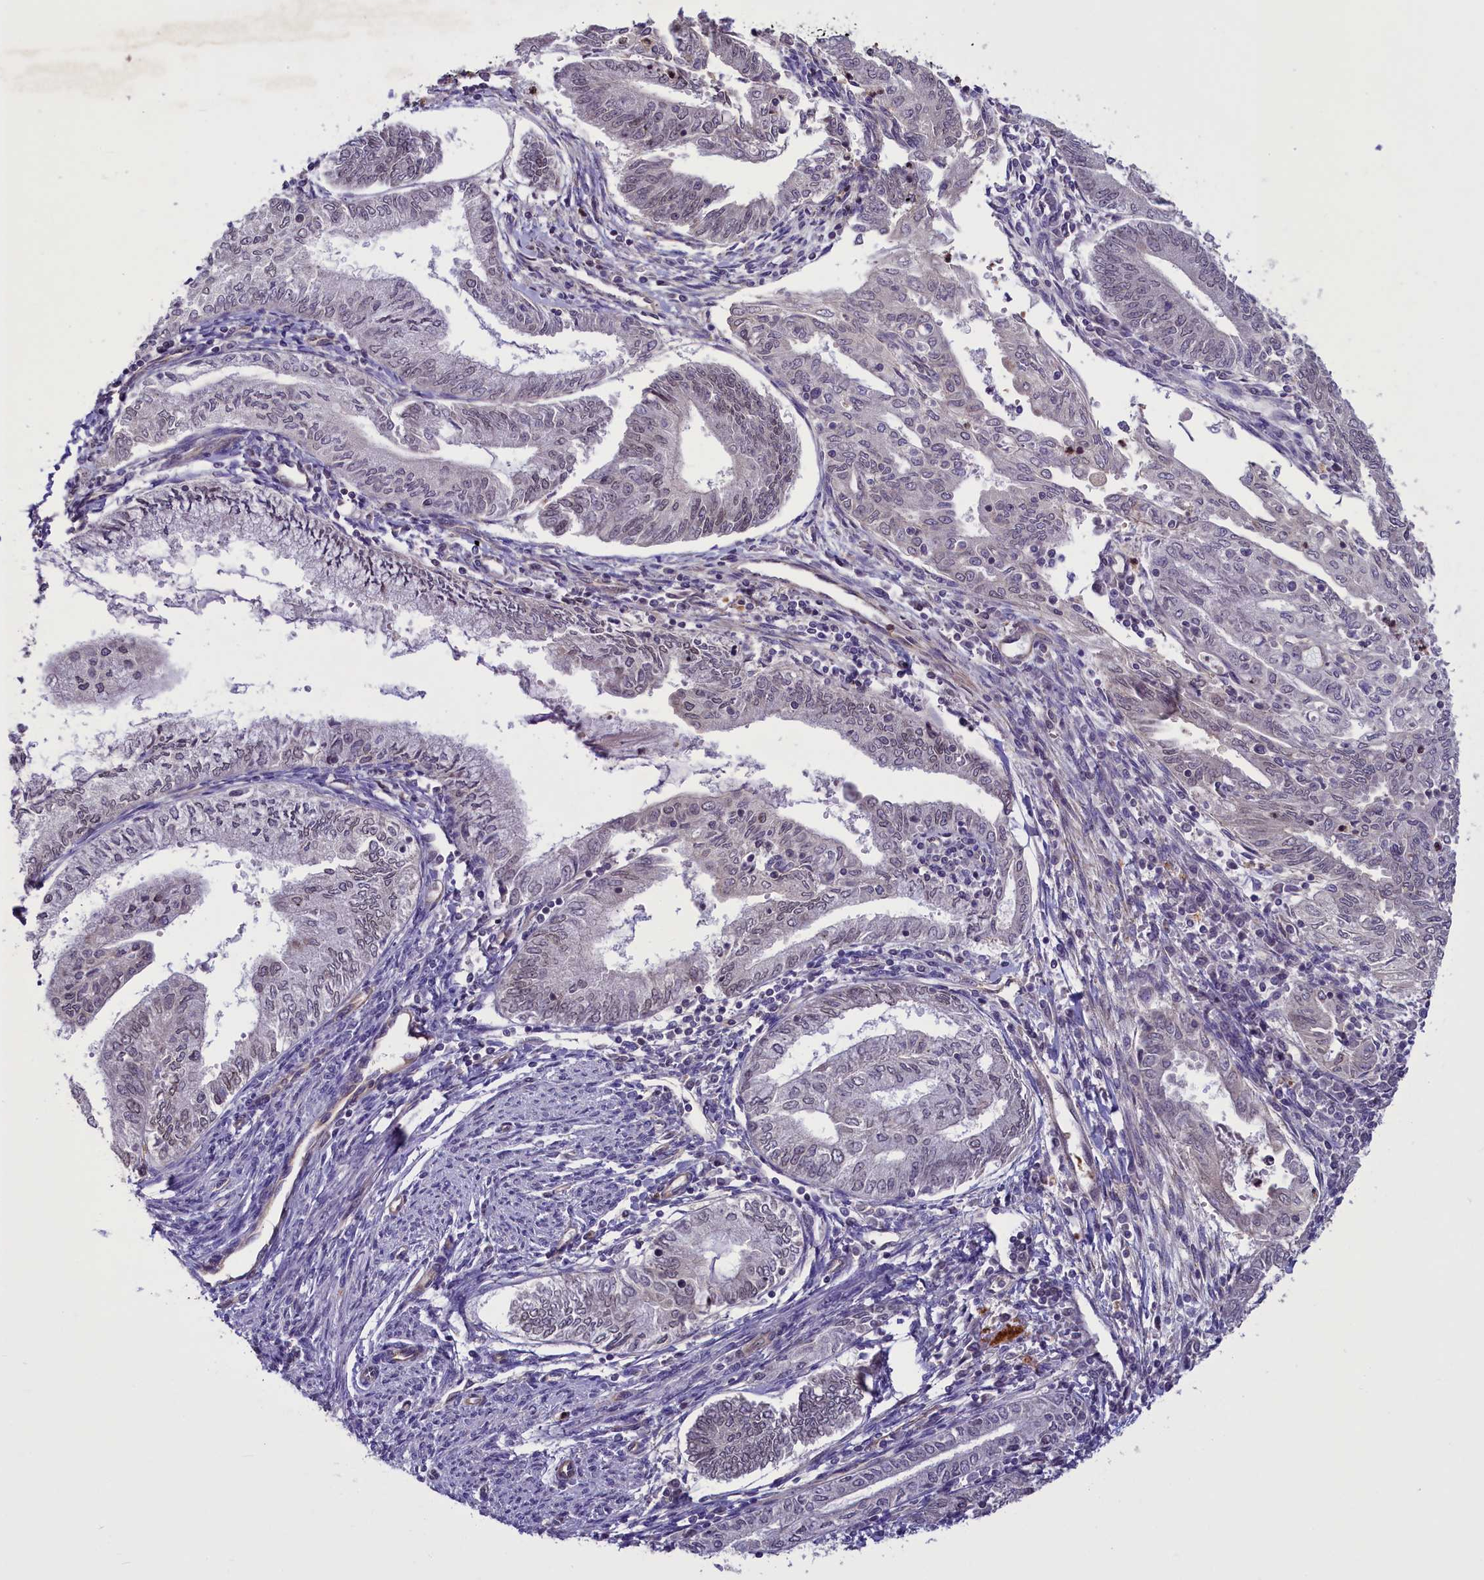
{"staining": {"intensity": "weak", "quantity": "25%-75%", "location": "nuclear"}, "tissue": "endometrial cancer", "cell_type": "Tumor cells", "image_type": "cancer", "snomed": [{"axis": "morphology", "description": "Adenocarcinoma, NOS"}, {"axis": "topography", "description": "Endometrium"}], "caption": "Tumor cells show weak nuclear expression in approximately 25%-75% of cells in endometrial adenocarcinoma.", "gene": "CCDC125", "patient": {"sex": "female", "age": 66}}